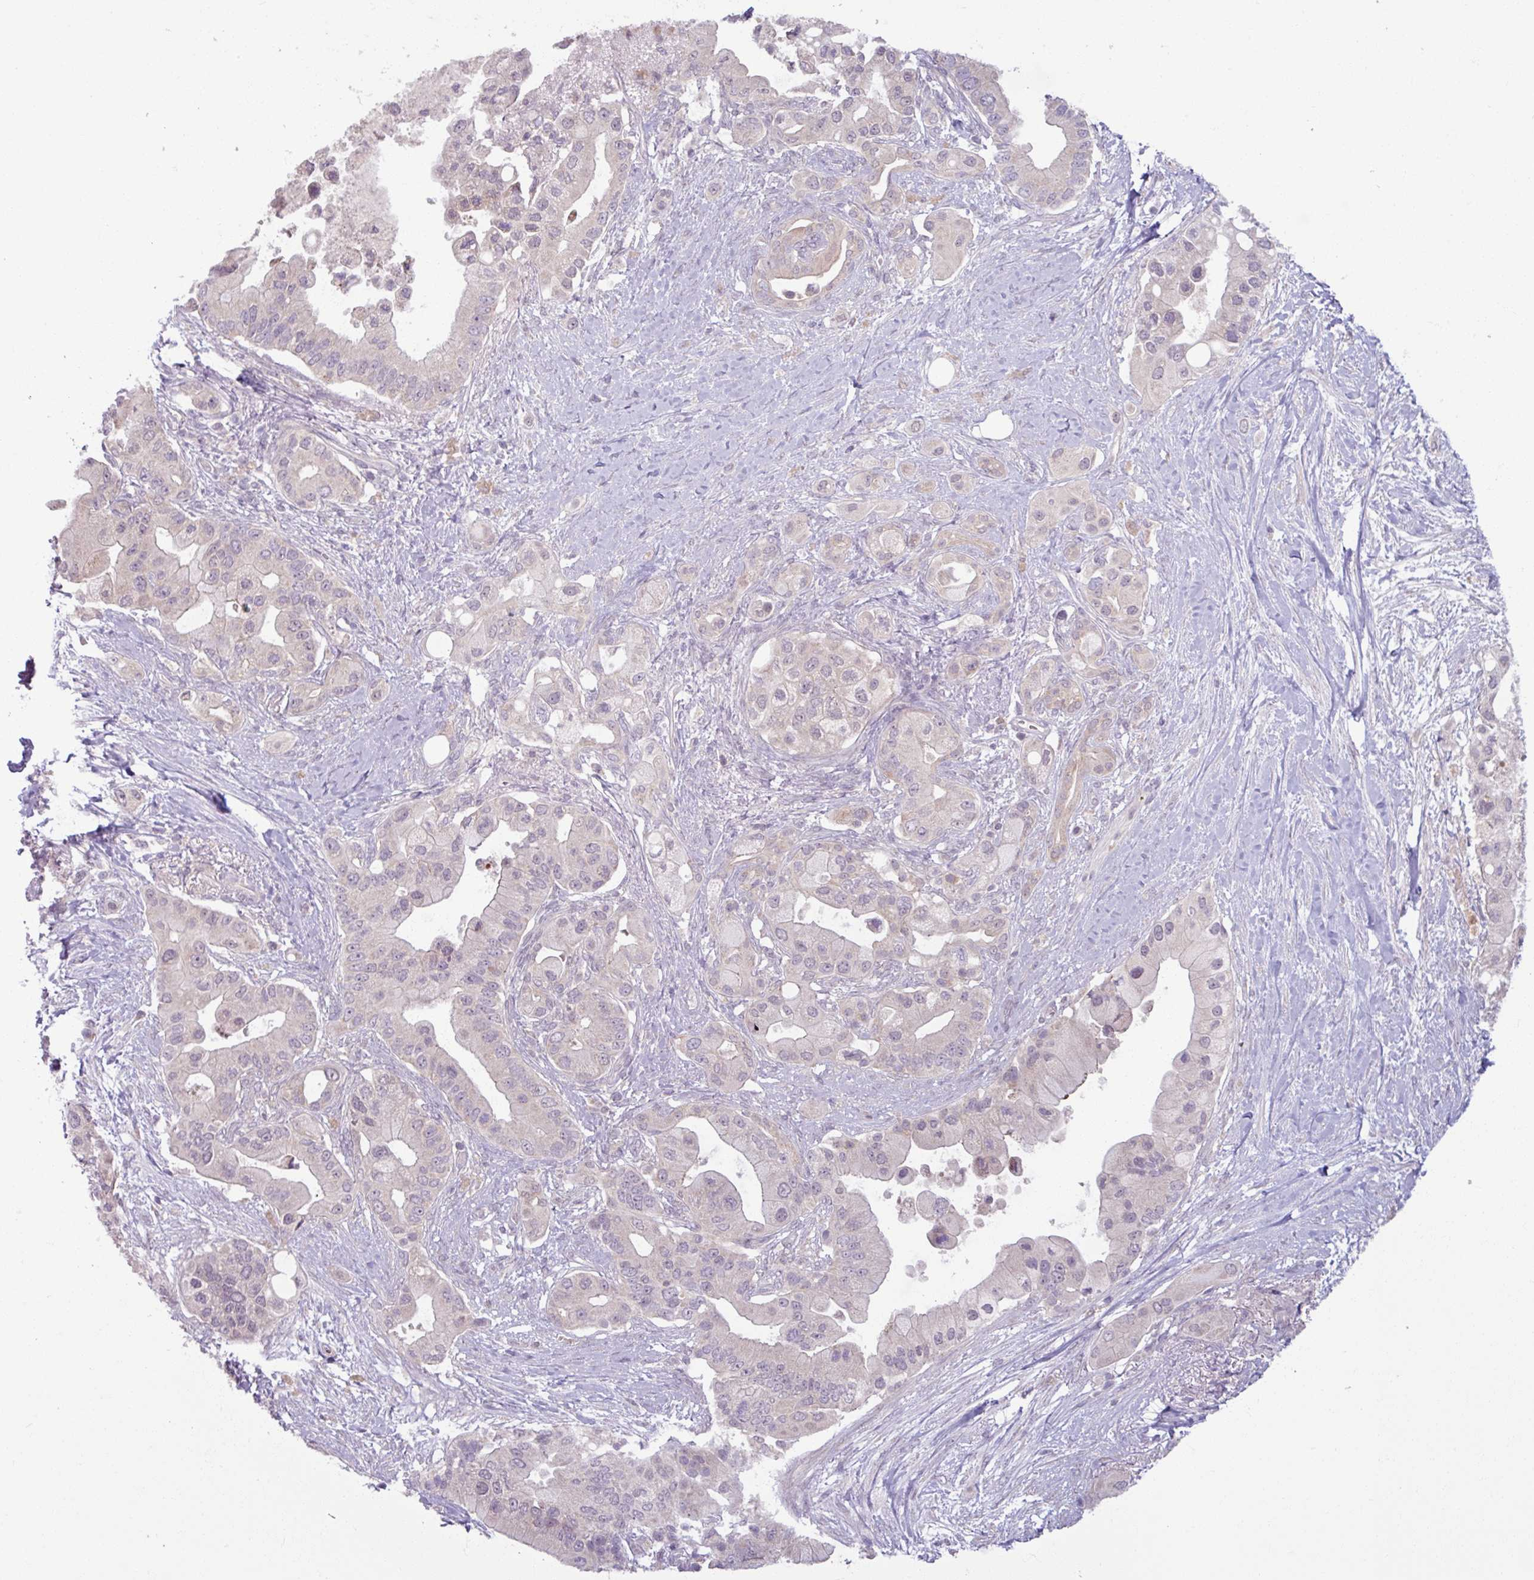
{"staining": {"intensity": "negative", "quantity": "none", "location": "none"}, "tissue": "pancreatic cancer", "cell_type": "Tumor cells", "image_type": "cancer", "snomed": [{"axis": "morphology", "description": "Adenocarcinoma, NOS"}, {"axis": "topography", "description": "Pancreas"}], "caption": "Tumor cells are negative for protein expression in human adenocarcinoma (pancreatic).", "gene": "OGFOD3", "patient": {"sex": "male", "age": 57}}